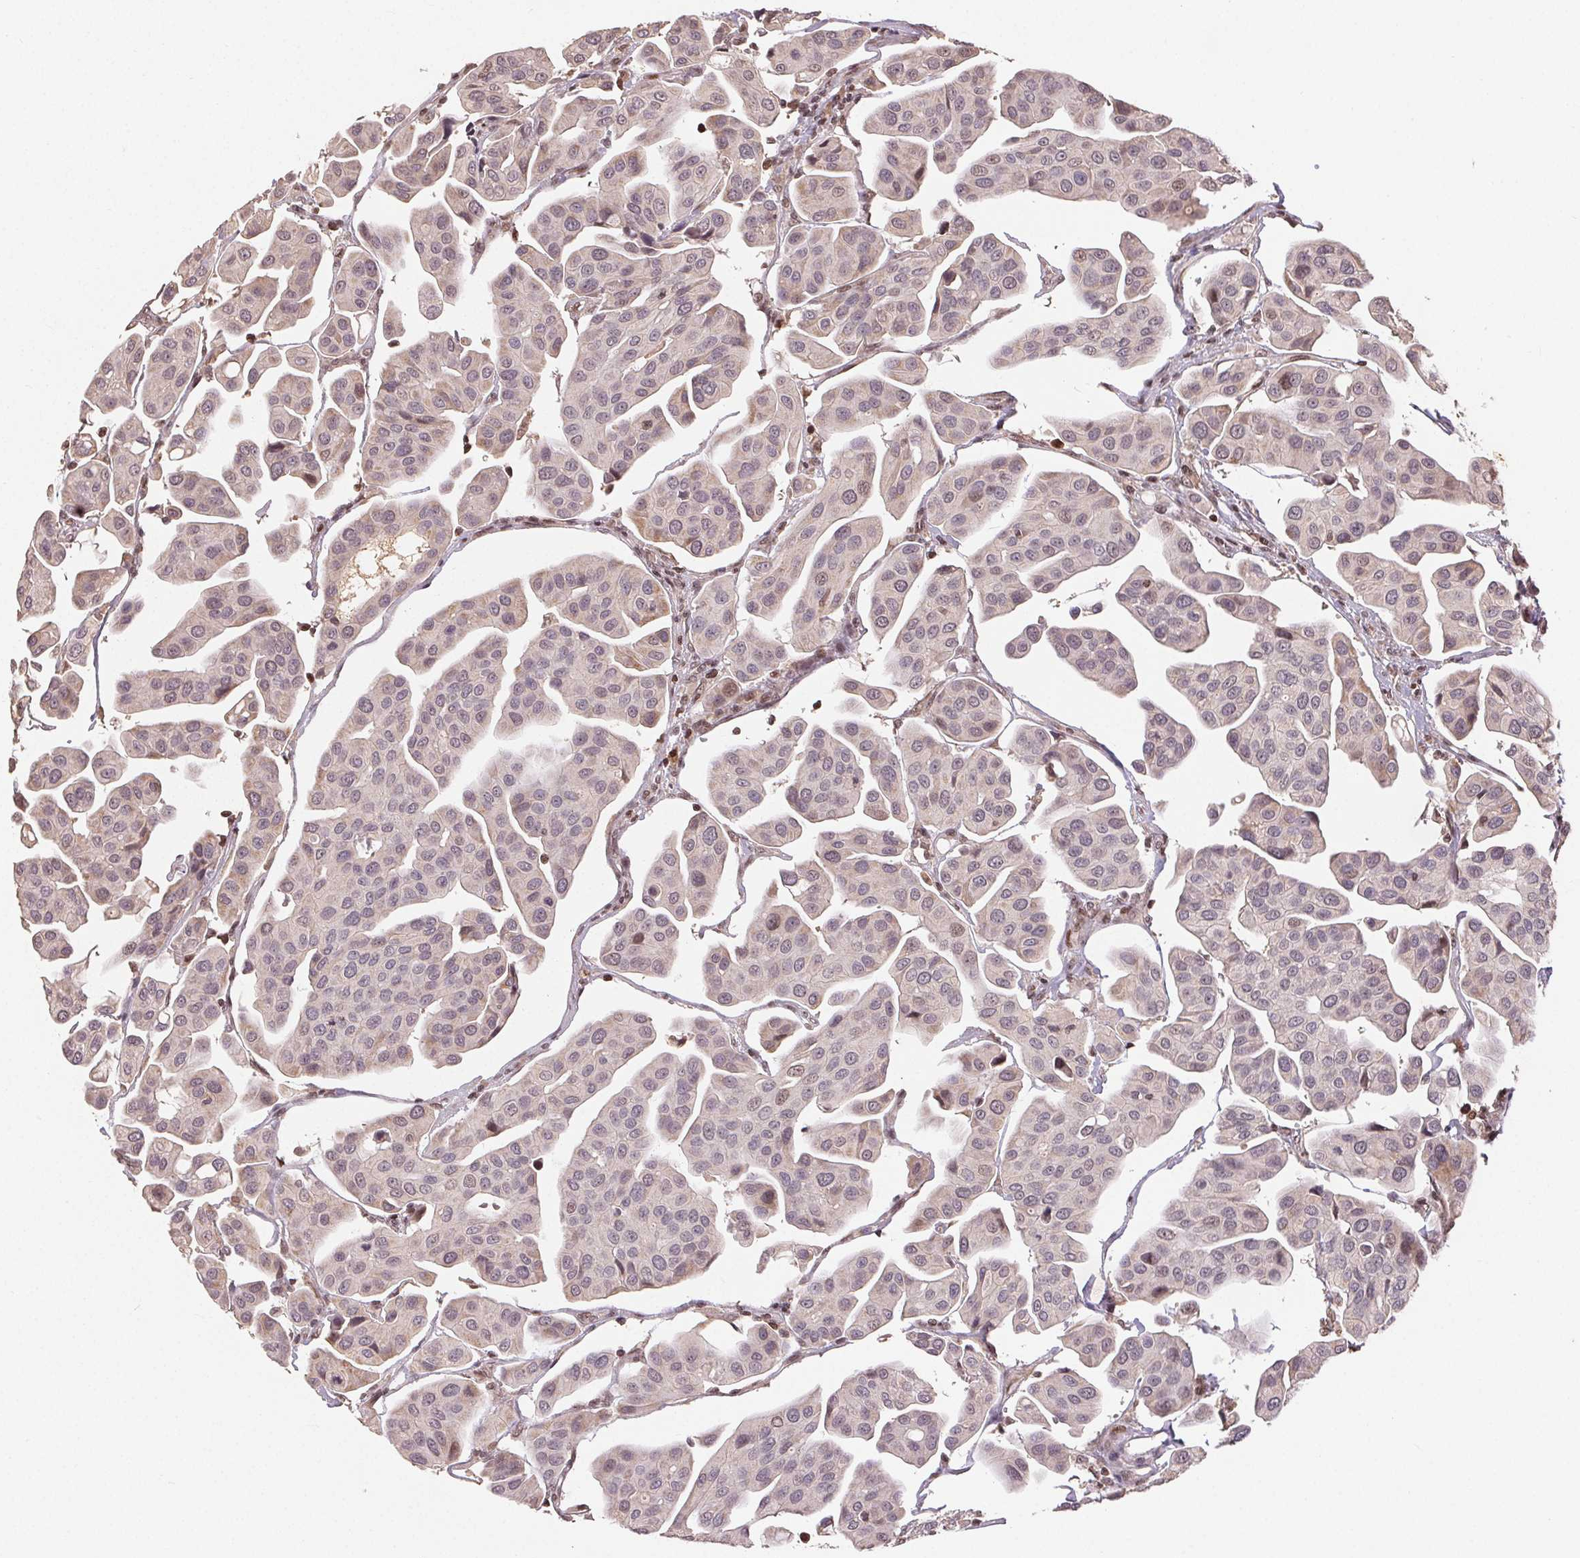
{"staining": {"intensity": "weak", "quantity": "<25%", "location": "cytoplasmic/membranous,nuclear"}, "tissue": "renal cancer", "cell_type": "Tumor cells", "image_type": "cancer", "snomed": [{"axis": "morphology", "description": "Adenocarcinoma, NOS"}, {"axis": "topography", "description": "Urinary bladder"}], "caption": "Tumor cells show no significant protein staining in renal adenocarcinoma. (Stains: DAB (3,3'-diaminobenzidine) immunohistochemistry (IHC) with hematoxylin counter stain, Microscopy: brightfield microscopy at high magnification).", "gene": "MAPKAPK2", "patient": {"sex": "male", "age": 61}}